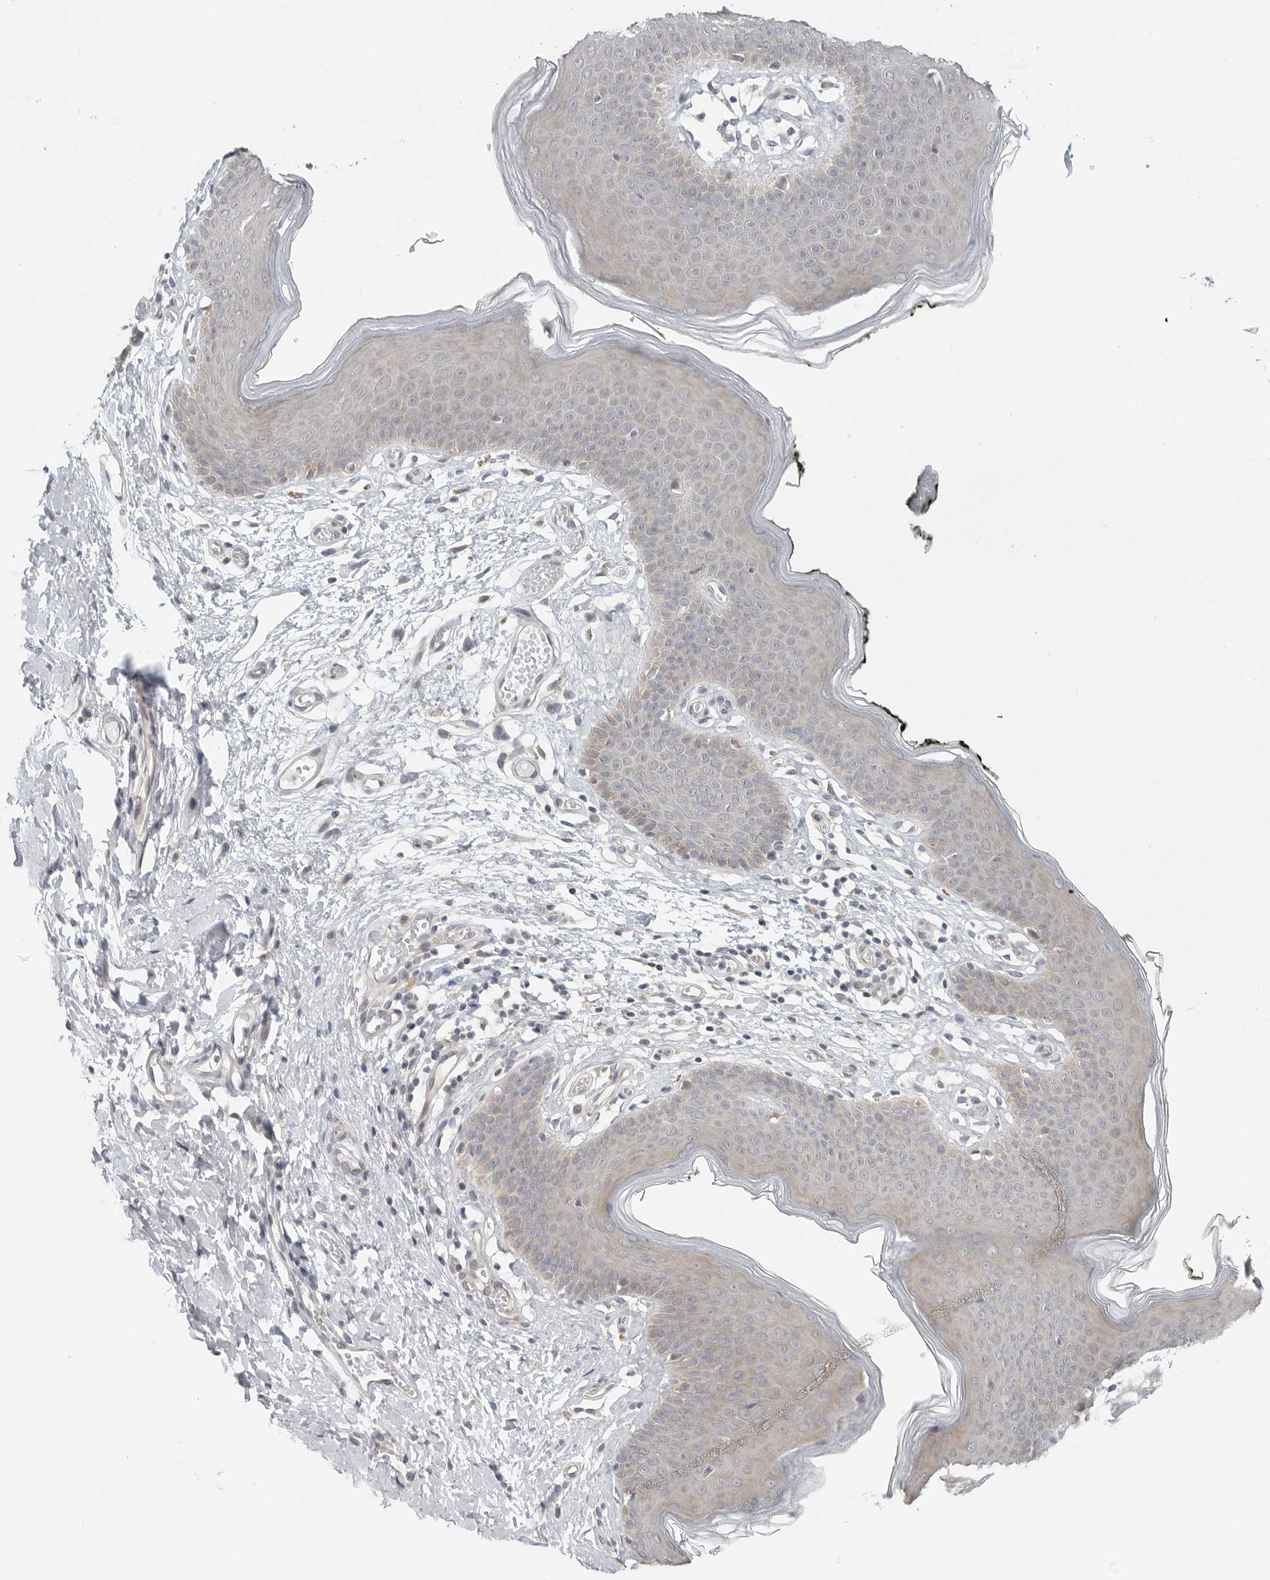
{"staining": {"intensity": "weak", "quantity": "25%-75%", "location": "cytoplasmic/membranous"}, "tissue": "skin", "cell_type": "Epidermal cells", "image_type": "normal", "snomed": [{"axis": "morphology", "description": "Normal tissue, NOS"}, {"axis": "morphology", "description": "Inflammation, NOS"}, {"axis": "topography", "description": "Vulva"}], "caption": "Immunohistochemical staining of normal skin demonstrates low levels of weak cytoplasmic/membranous staining in about 25%-75% of epidermal cells.", "gene": "IL12RB2", "patient": {"sex": "female", "age": 84}}